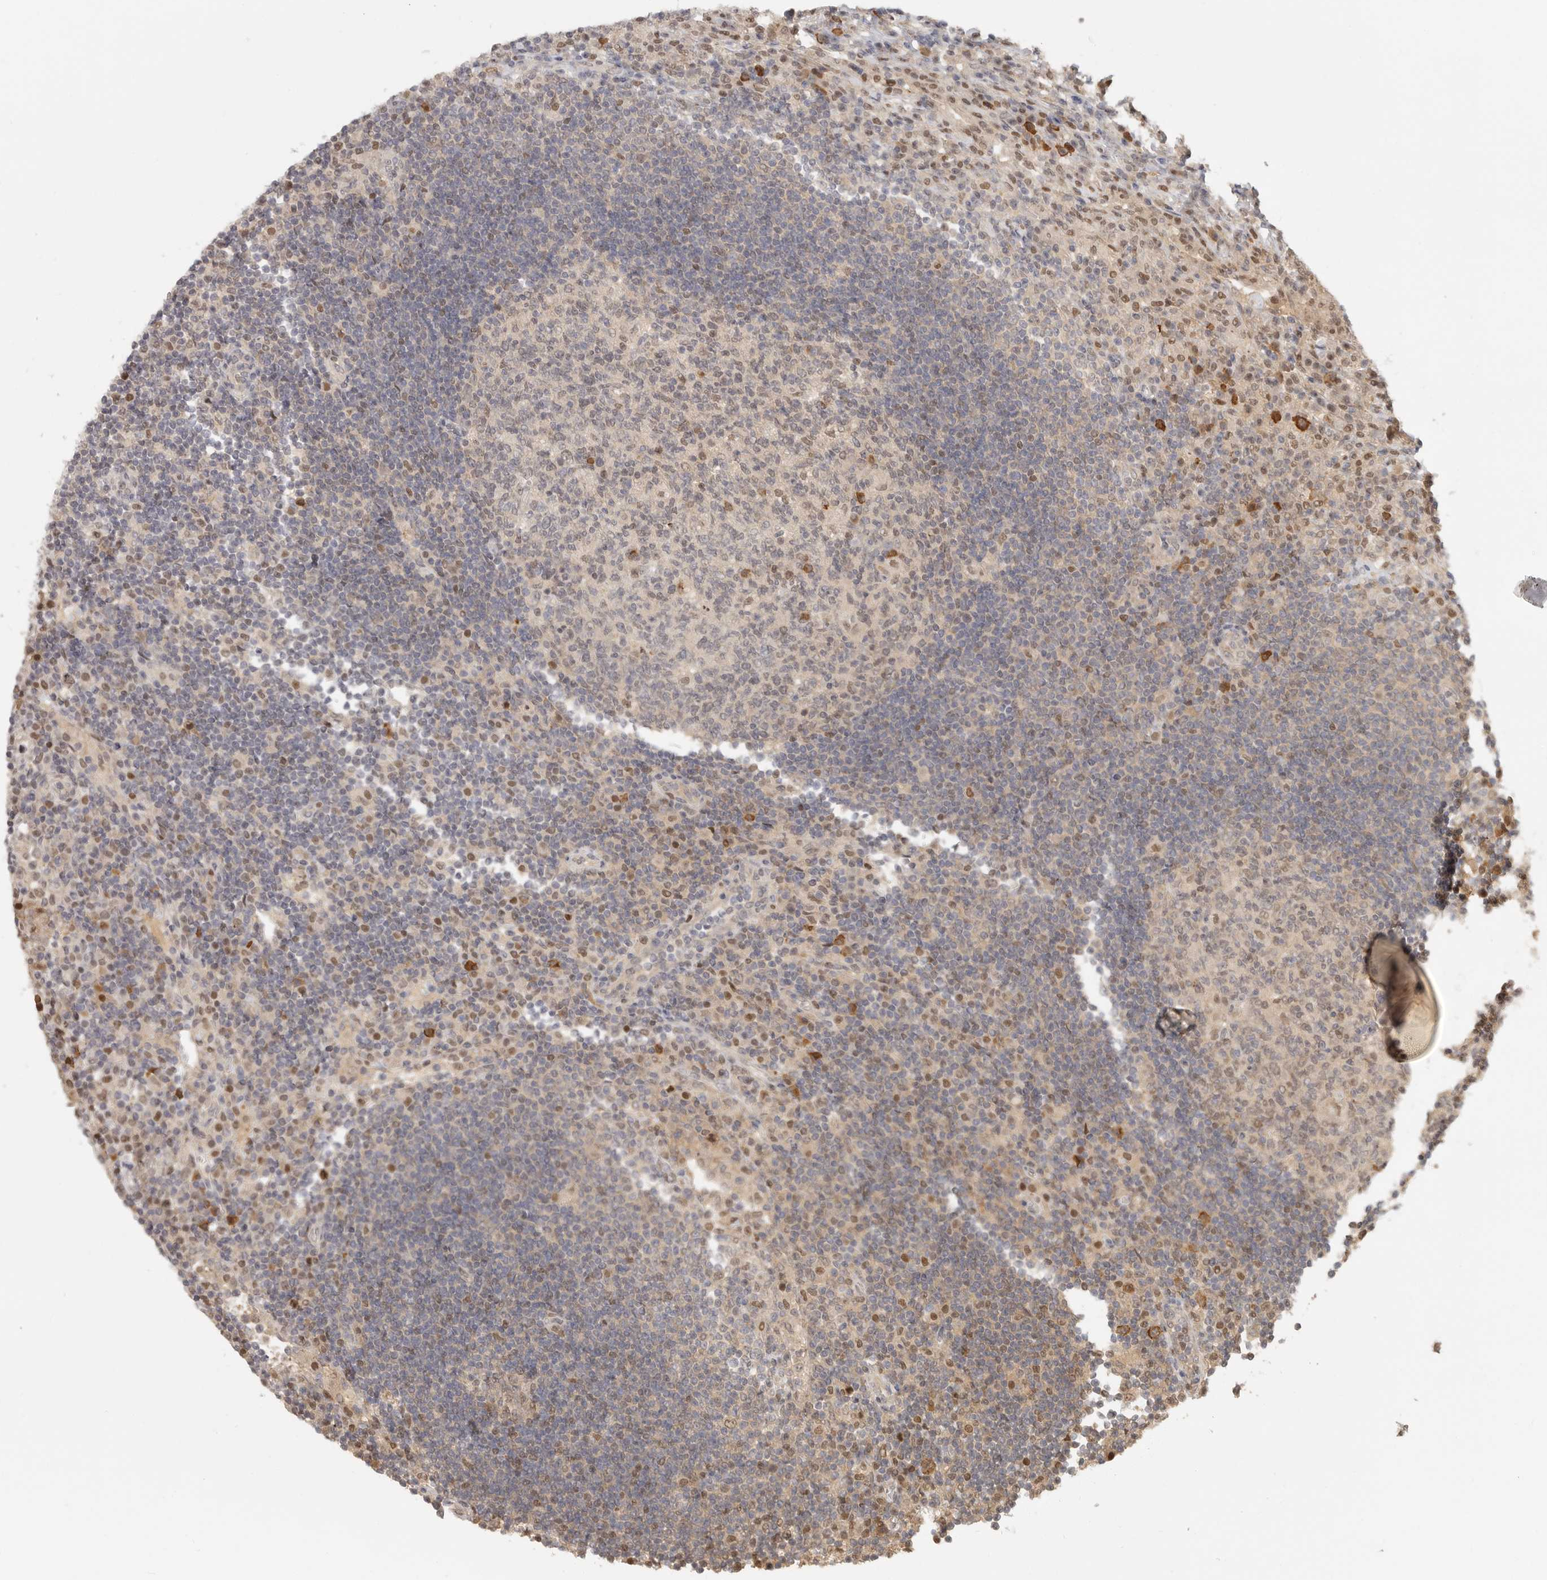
{"staining": {"intensity": "moderate", "quantity": "25%-75%", "location": "cytoplasmic/membranous,nuclear"}, "tissue": "lymph node", "cell_type": "Germinal center cells", "image_type": "normal", "snomed": [{"axis": "morphology", "description": "Normal tissue, NOS"}, {"axis": "topography", "description": "Lymph node"}], "caption": "Unremarkable lymph node demonstrates moderate cytoplasmic/membranous,nuclear positivity in about 25%-75% of germinal center cells, visualized by immunohistochemistry. The staining was performed using DAB (3,3'-diaminobenzidine) to visualize the protein expression in brown, while the nuclei were stained in blue with hematoxylin (Magnification: 20x).", "gene": "PSMA5", "patient": {"sex": "female", "age": 53}}